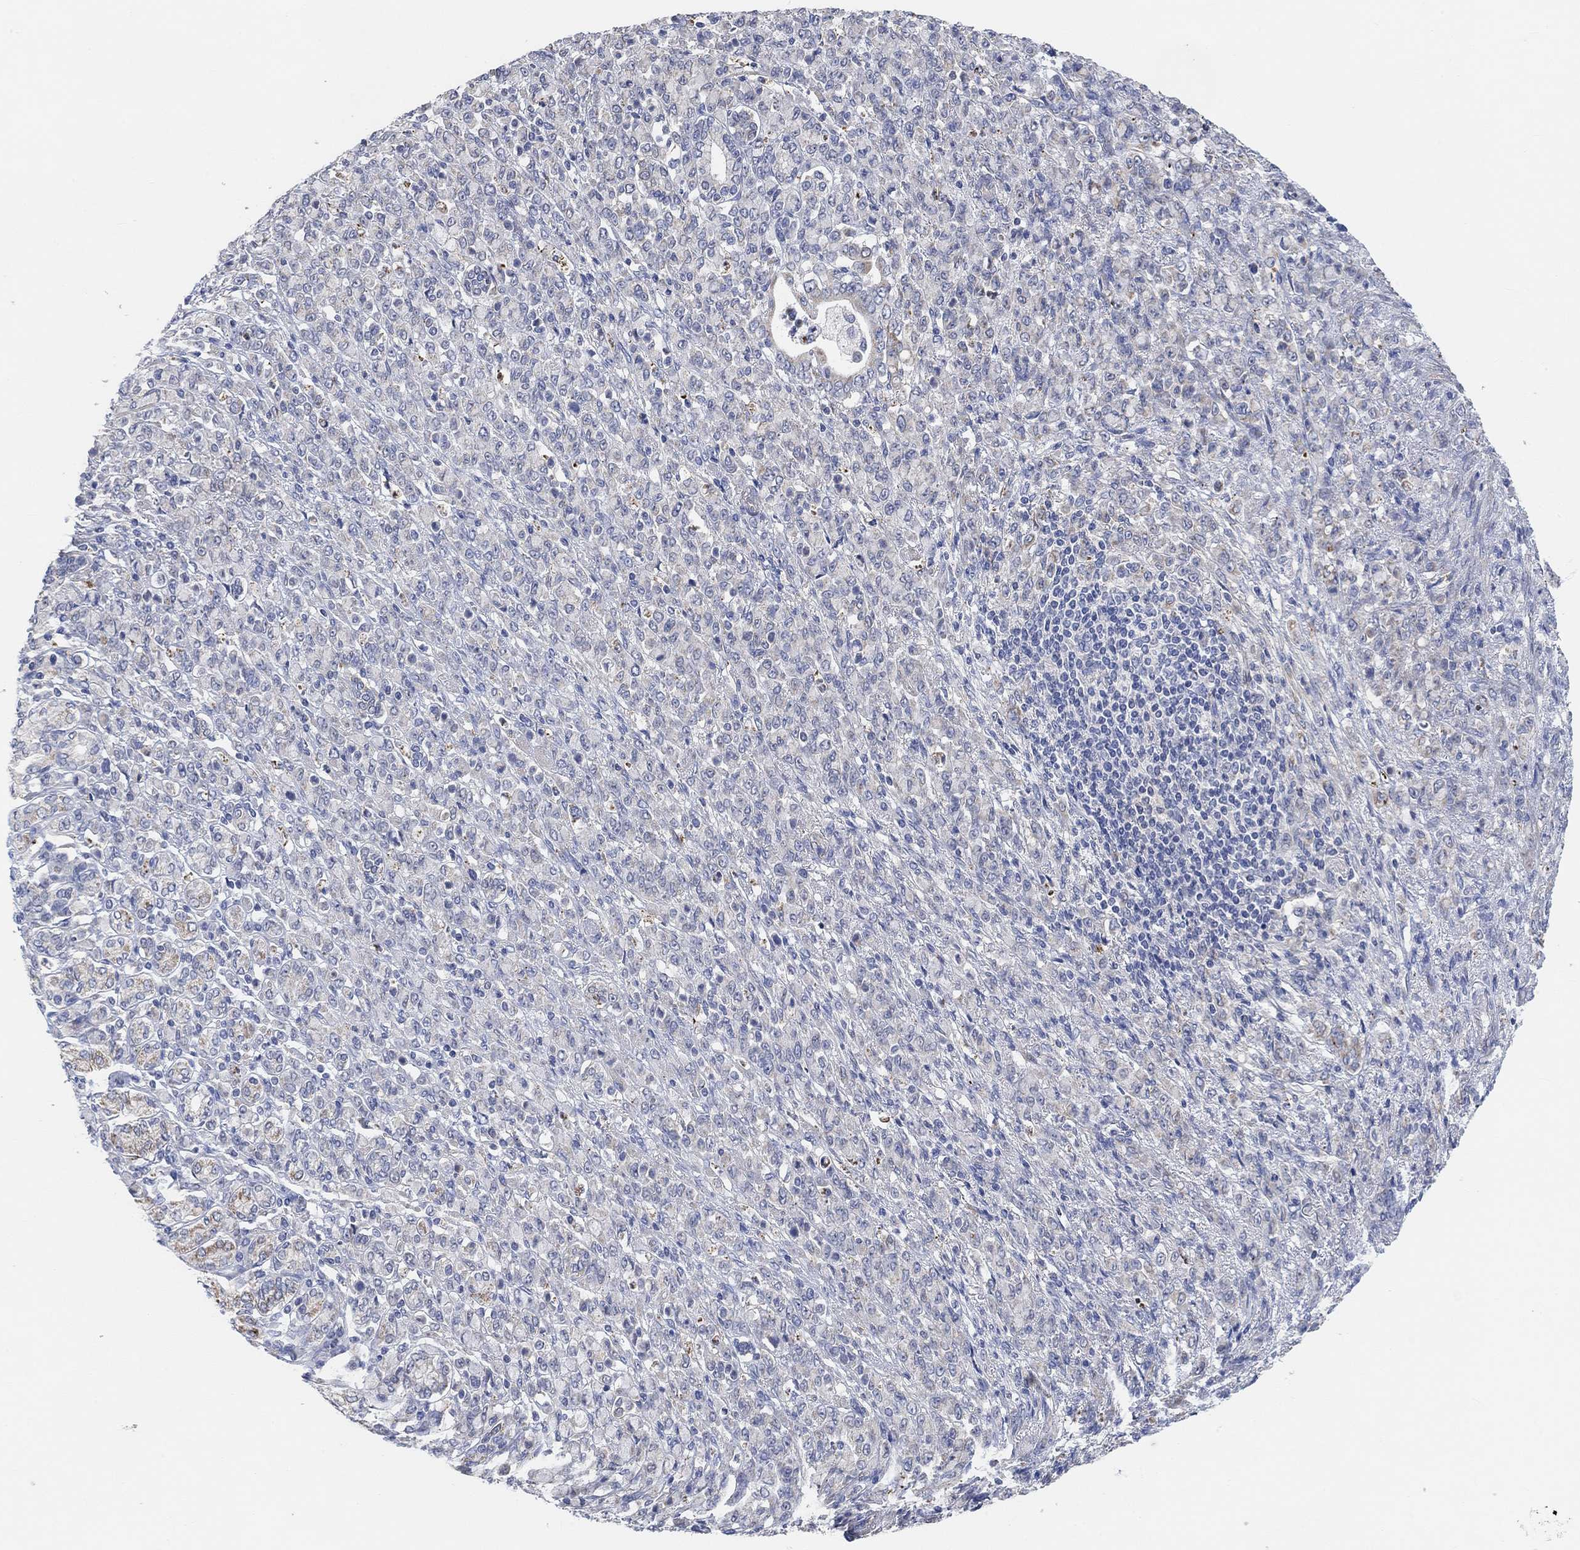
{"staining": {"intensity": "moderate", "quantity": "<25%", "location": "cytoplasmic/membranous"}, "tissue": "stomach cancer", "cell_type": "Tumor cells", "image_type": "cancer", "snomed": [{"axis": "morphology", "description": "Normal tissue, NOS"}, {"axis": "morphology", "description": "Adenocarcinoma, NOS"}, {"axis": "topography", "description": "Stomach"}], "caption": "Tumor cells display moderate cytoplasmic/membranous positivity in approximately <25% of cells in stomach adenocarcinoma. (Stains: DAB (3,3'-diaminobenzidine) in brown, nuclei in blue, Microscopy: brightfield microscopy at high magnification).", "gene": "HCRTR1", "patient": {"sex": "female", "age": 79}}